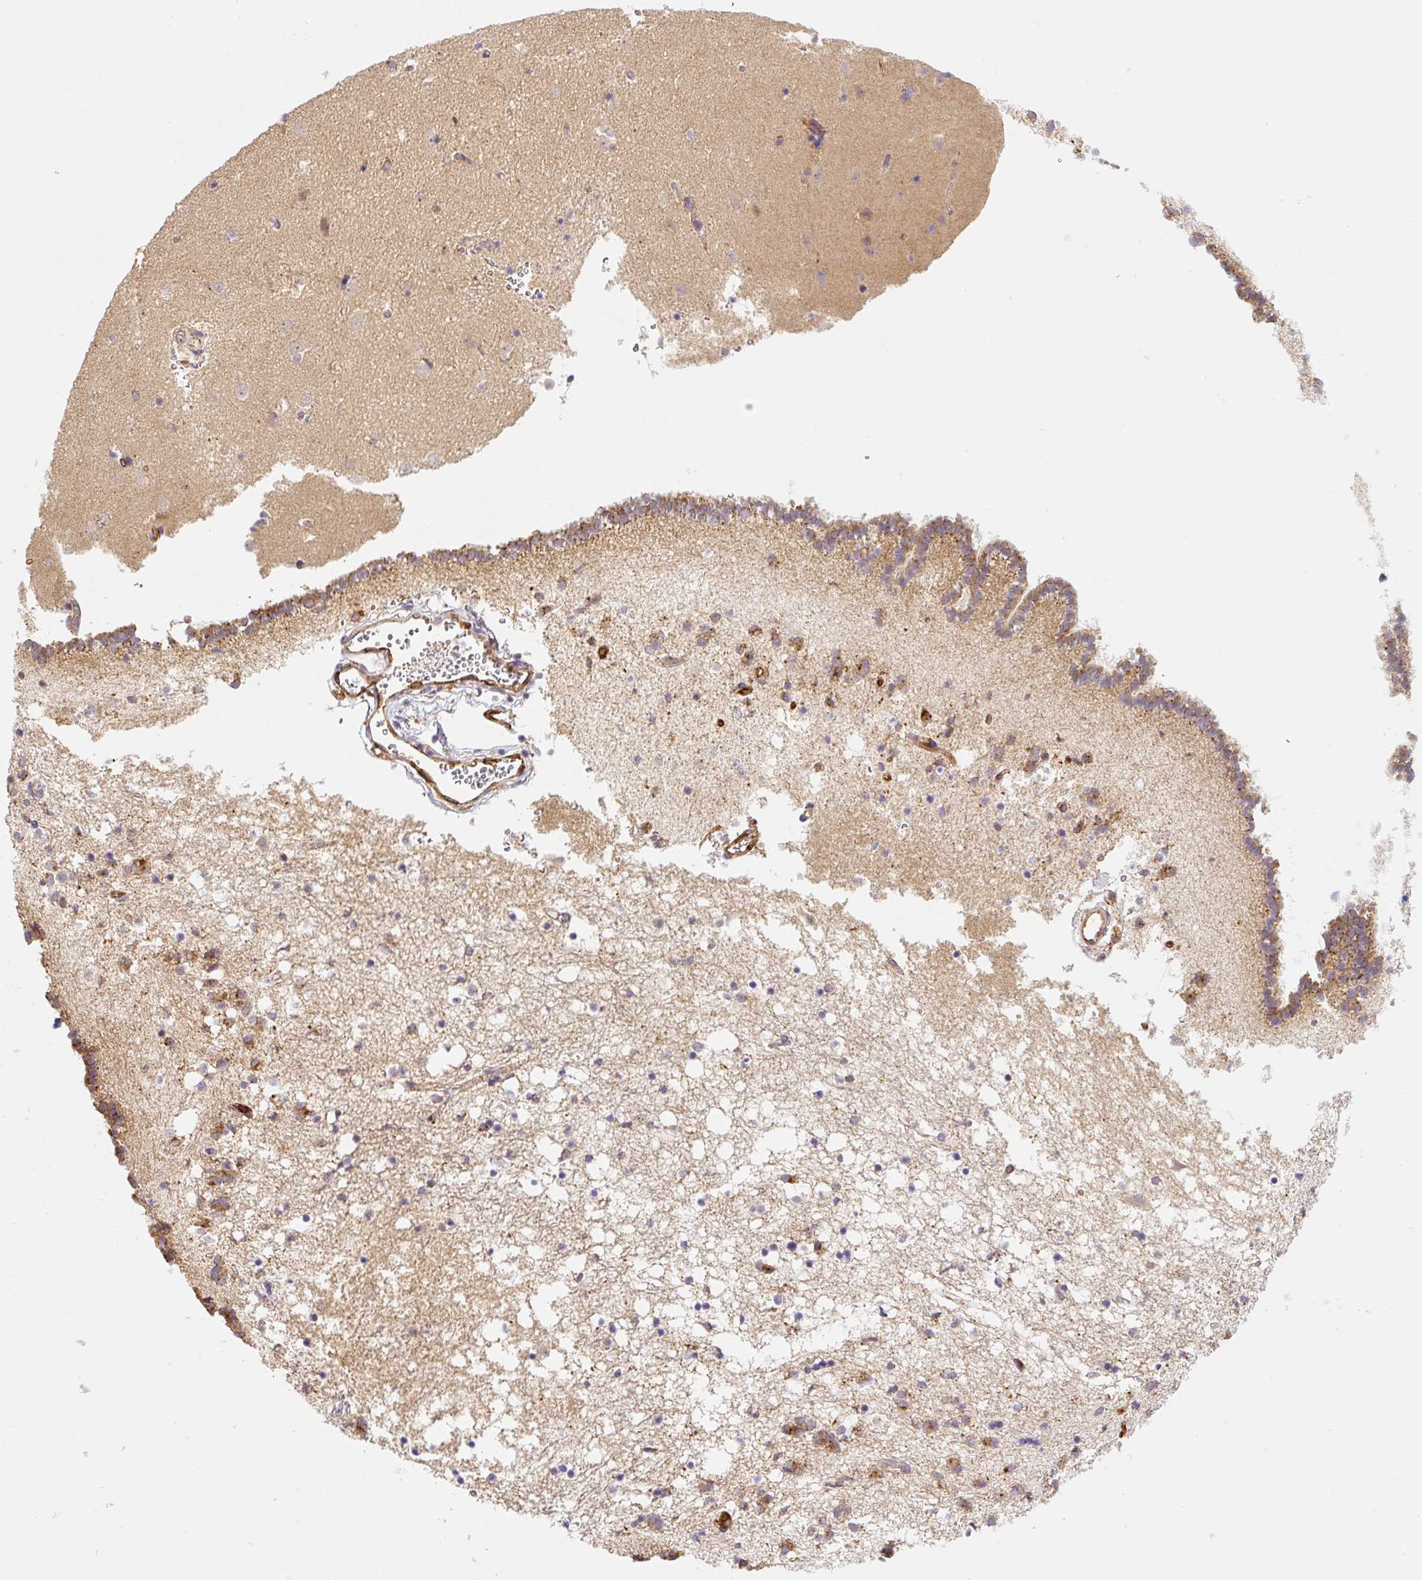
{"staining": {"intensity": "moderate", "quantity": "<25%", "location": "cytoplasmic/membranous"}, "tissue": "caudate", "cell_type": "Glial cells", "image_type": "normal", "snomed": [{"axis": "morphology", "description": "Normal tissue, NOS"}, {"axis": "topography", "description": "Lateral ventricle wall"}], "caption": "This photomicrograph reveals immunohistochemistry (IHC) staining of benign human caudate, with low moderate cytoplasmic/membranous staining in about <25% of glial cells.", "gene": "PLA2G4A", "patient": {"sex": "male", "age": 58}}